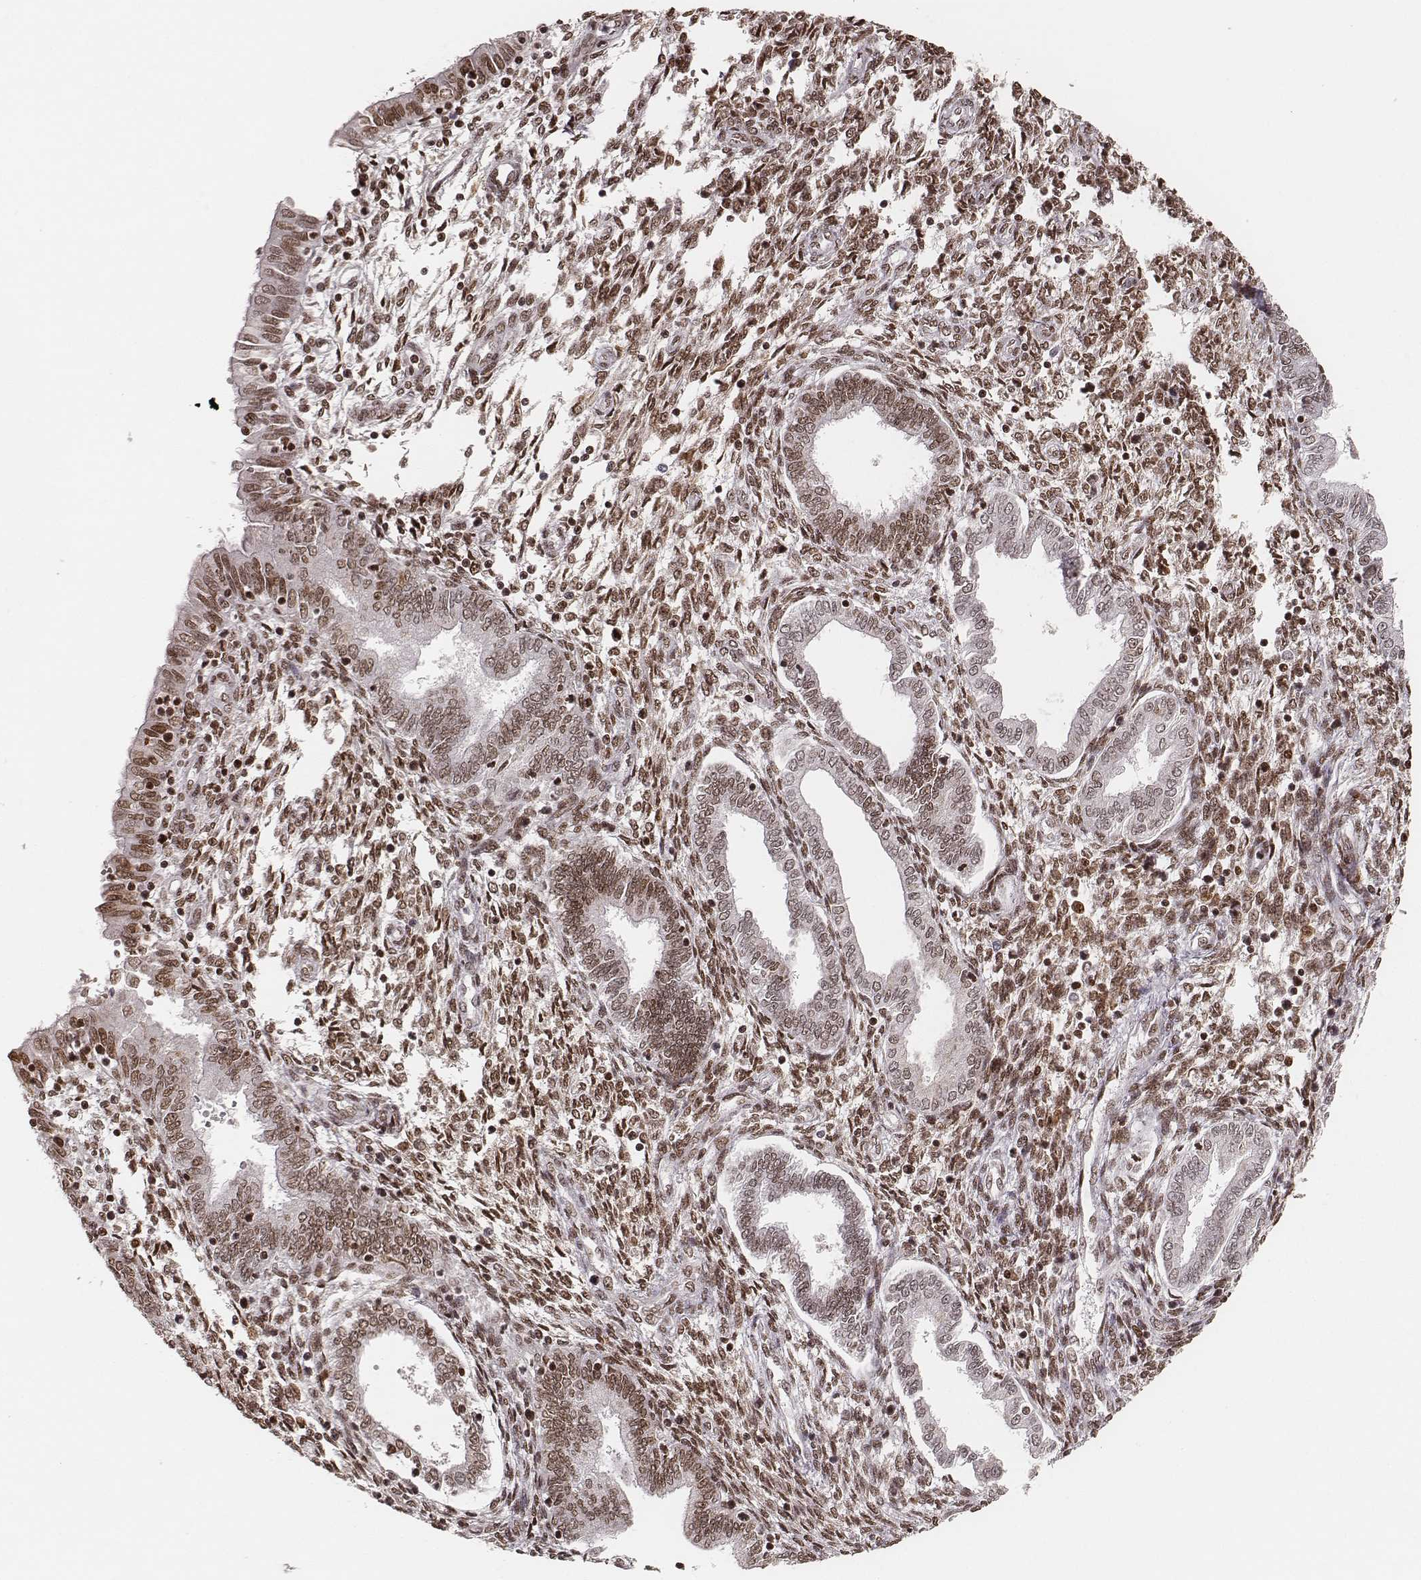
{"staining": {"intensity": "moderate", "quantity": ">75%", "location": "nuclear"}, "tissue": "endometrium", "cell_type": "Cells in endometrial stroma", "image_type": "normal", "snomed": [{"axis": "morphology", "description": "Normal tissue, NOS"}, {"axis": "topography", "description": "Endometrium"}], "caption": "Cells in endometrial stroma reveal medium levels of moderate nuclear positivity in about >75% of cells in benign endometrium. Ihc stains the protein of interest in brown and the nuclei are stained blue.", "gene": "PARP1", "patient": {"sex": "female", "age": 42}}